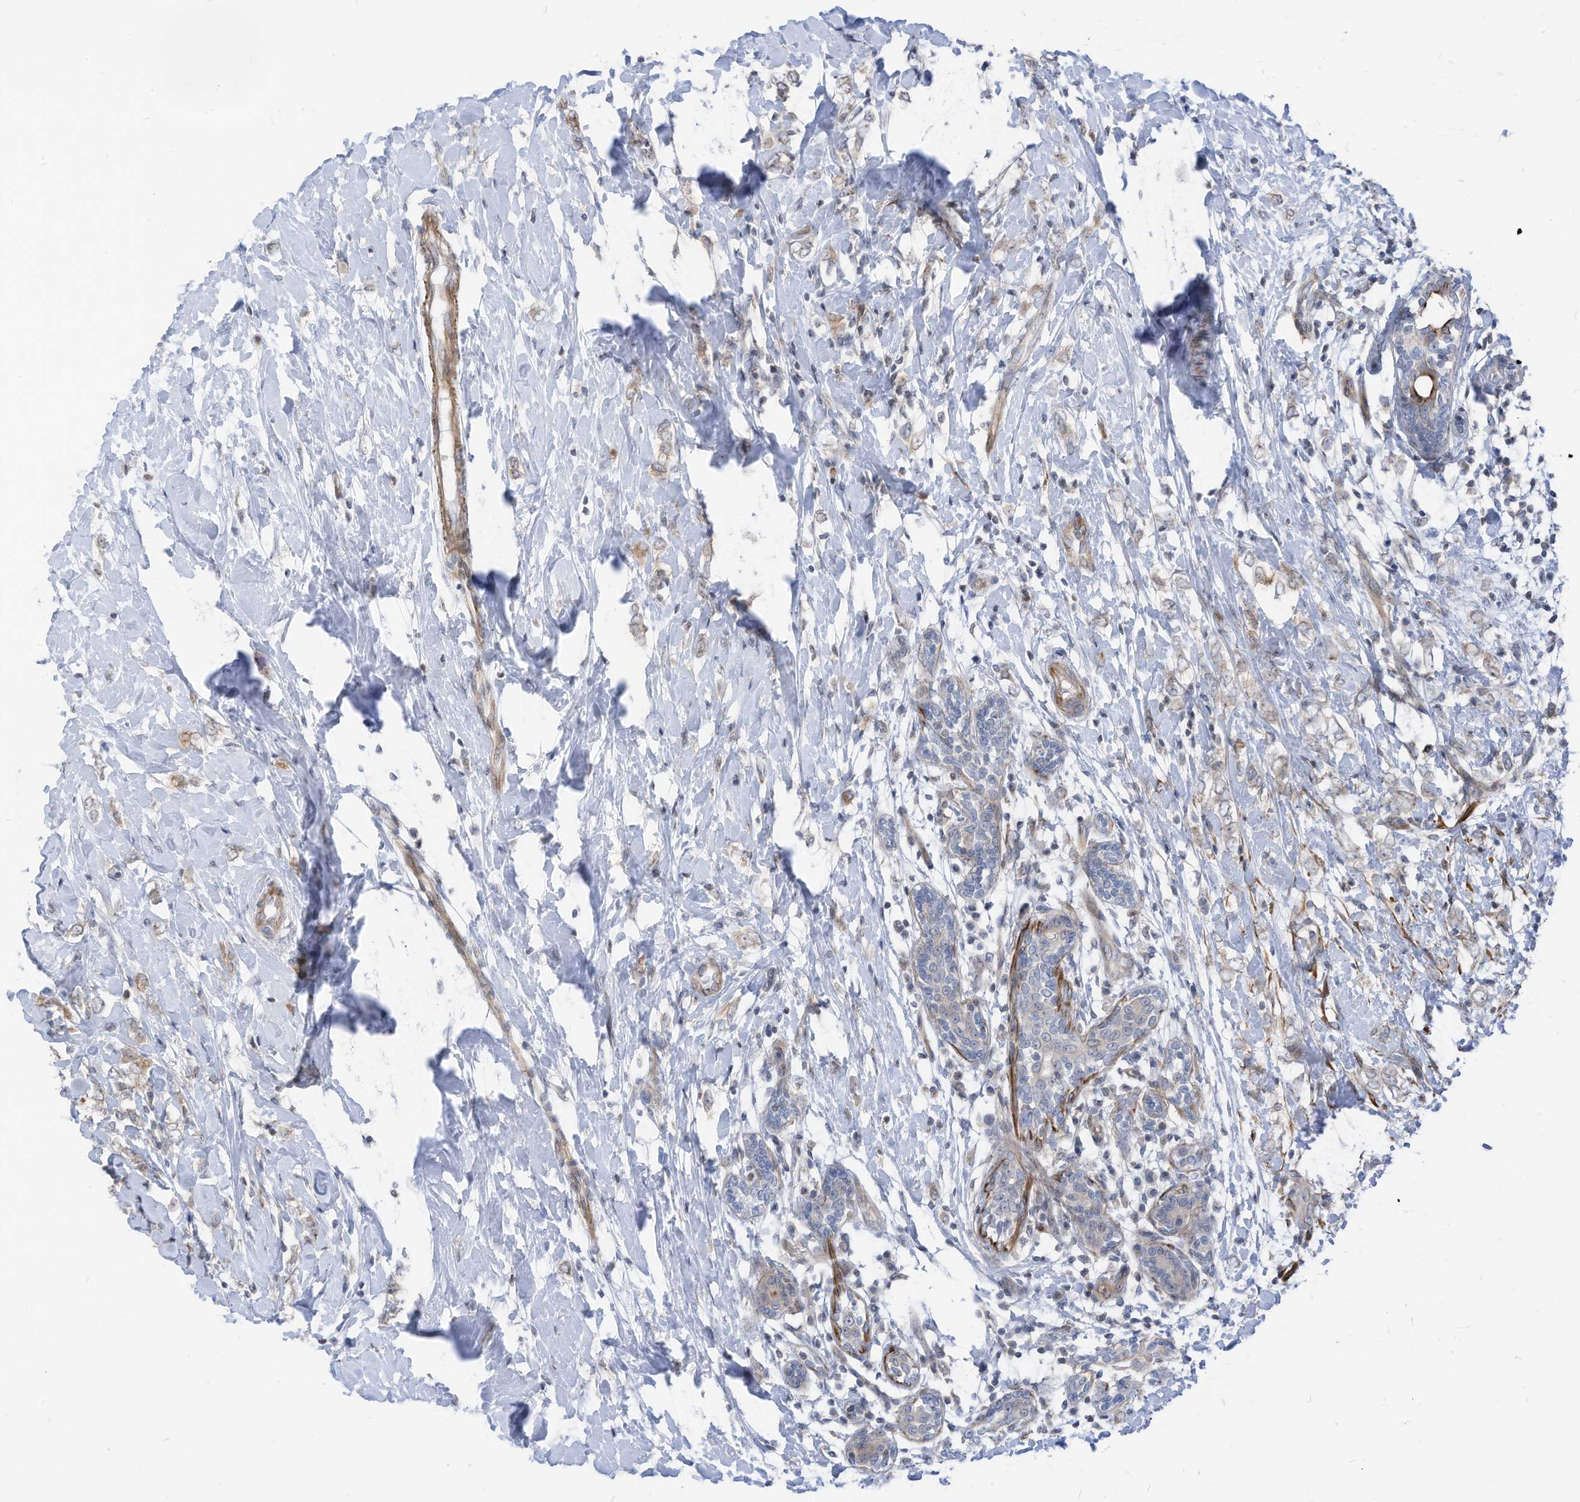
{"staining": {"intensity": "weak", "quantity": "<25%", "location": "cytoplasmic/membranous"}, "tissue": "breast cancer", "cell_type": "Tumor cells", "image_type": "cancer", "snomed": [{"axis": "morphology", "description": "Normal tissue, NOS"}, {"axis": "morphology", "description": "Lobular carcinoma"}, {"axis": "topography", "description": "Breast"}], "caption": "Immunohistochemical staining of breast cancer exhibits no significant staining in tumor cells. (Immunohistochemistry (ihc), brightfield microscopy, high magnification).", "gene": "GPATCH3", "patient": {"sex": "female", "age": 47}}